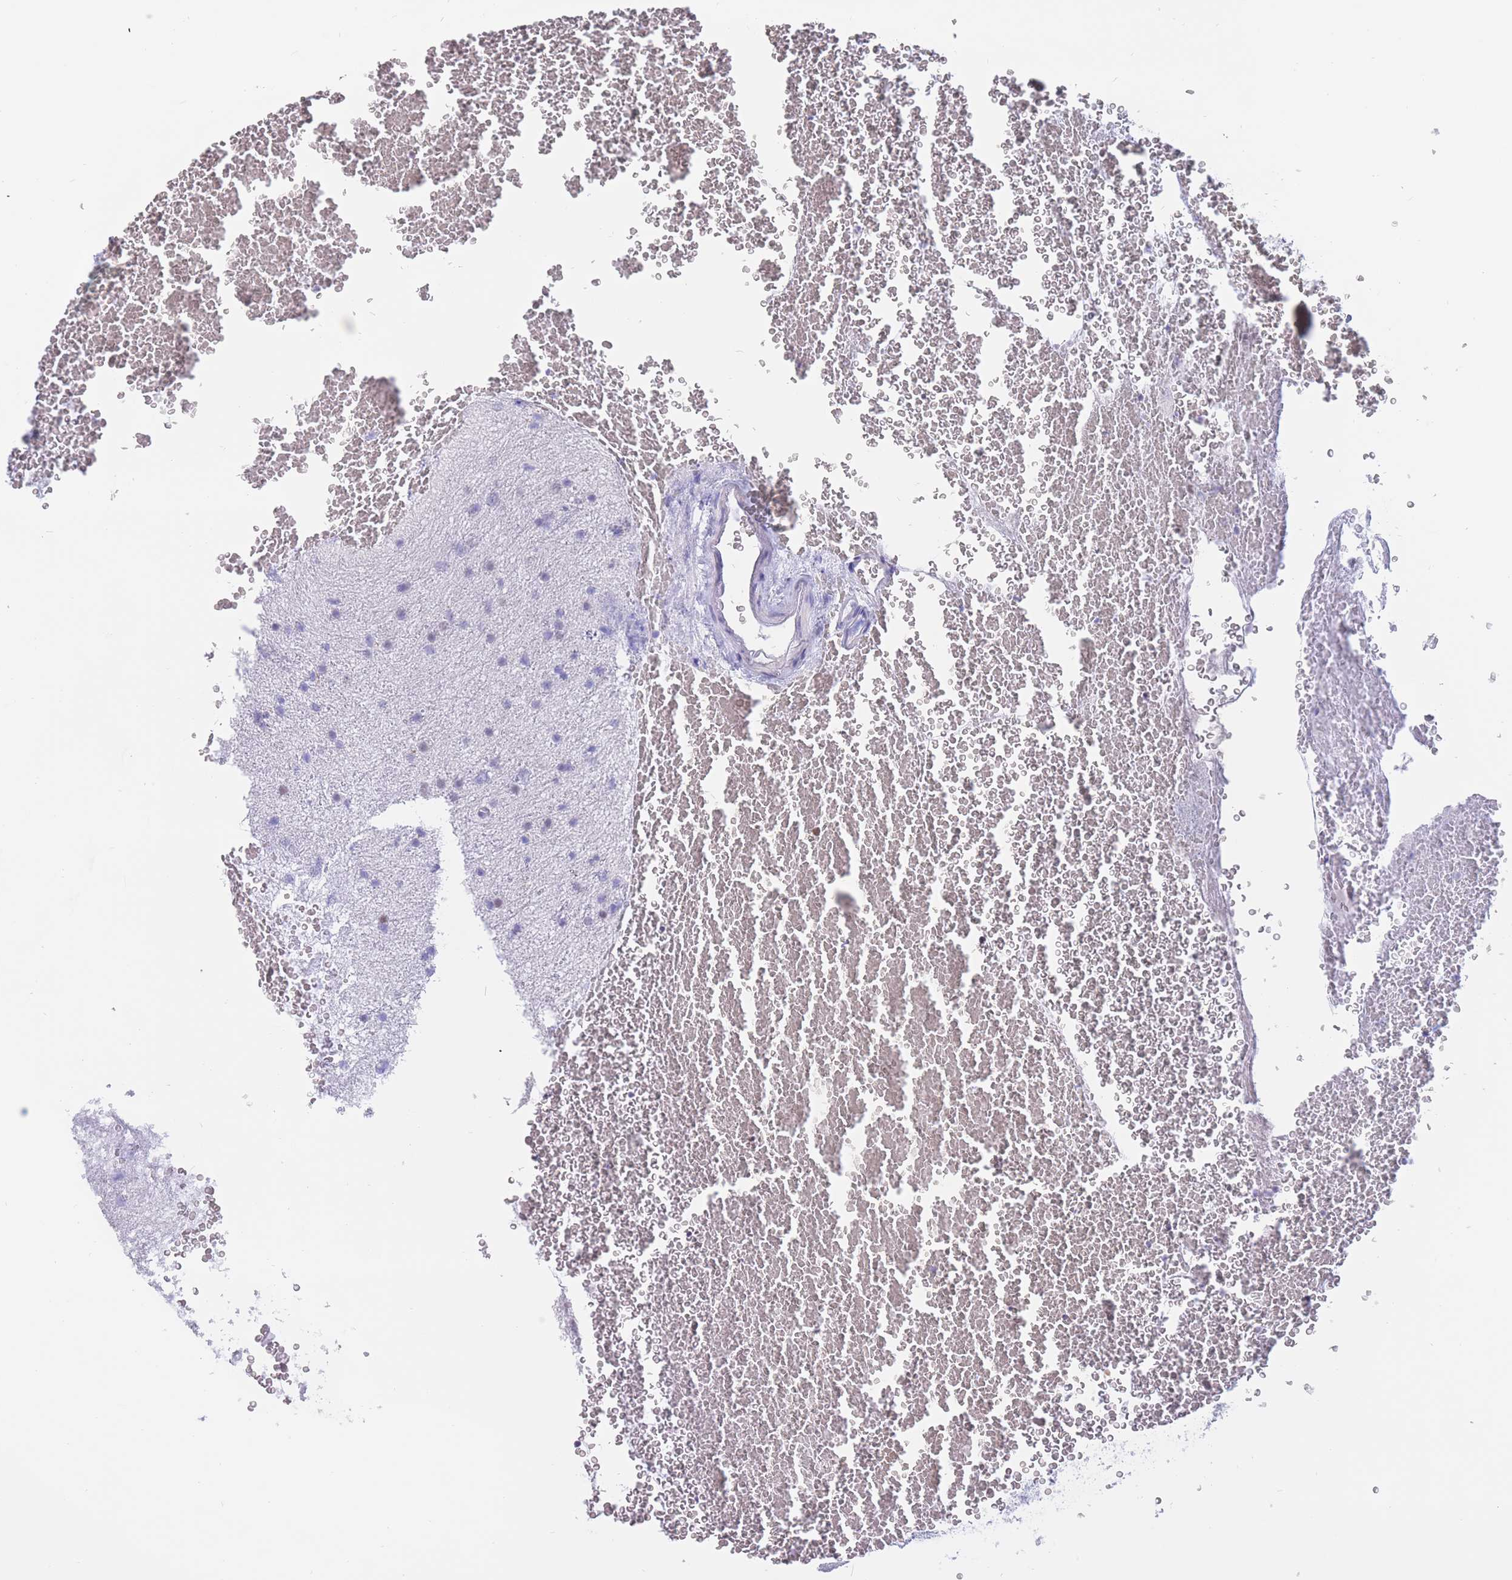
{"staining": {"intensity": "negative", "quantity": "none", "location": "none"}, "tissue": "glioma", "cell_type": "Tumor cells", "image_type": "cancer", "snomed": [{"axis": "morphology", "description": "Glioma, malignant, Low grade"}, {"axis": "topography", "description": "Cerebral cortex"}], "caption": "An immunohistochemistry (IHC) image of glioma is shown. There is no staining in tumor cells of glioma.", "gene": "NASP", "patient": {"sex": "female", "age": 39}}